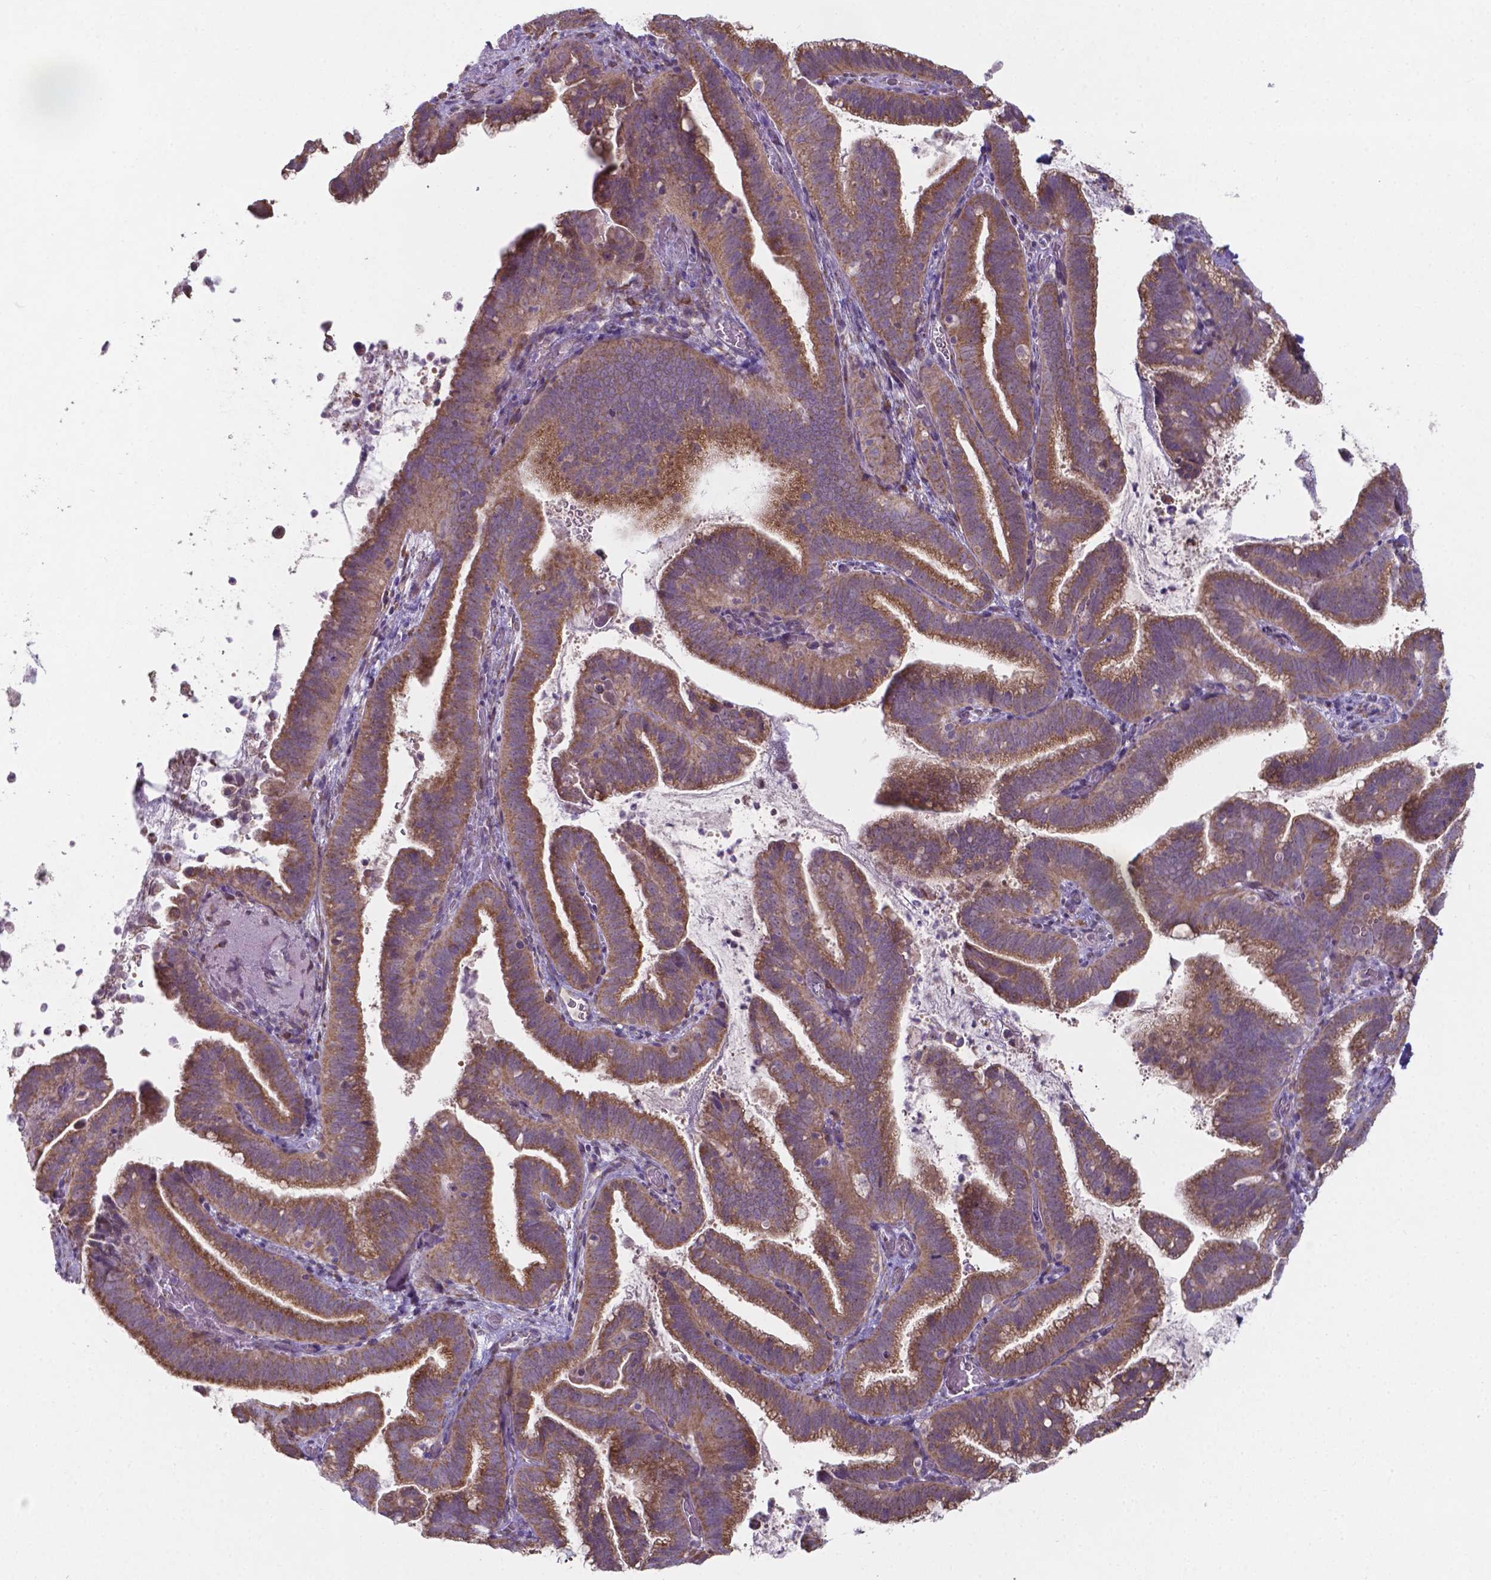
{"staining": {"intensity": "moderate", "quantity": ">75%", "location": "cytoplasmic/membranous"}, "tissue": "cervical cancer", "cell_type": "Tumor cells", "image_type": "cancer", "snomed": [{"axis": "morphology", "description": "Adenocarcinoma, NOS"}, {"axis": "topography", "description": "Cervix"}], "caption": "Tumor cells display medium levels of moderate cytoplasmic/membranous positivity in about >75% of cells in human cervical cancer.", "gene": "FAM114A1", "patient": {"sex": "female", "age": 61}}